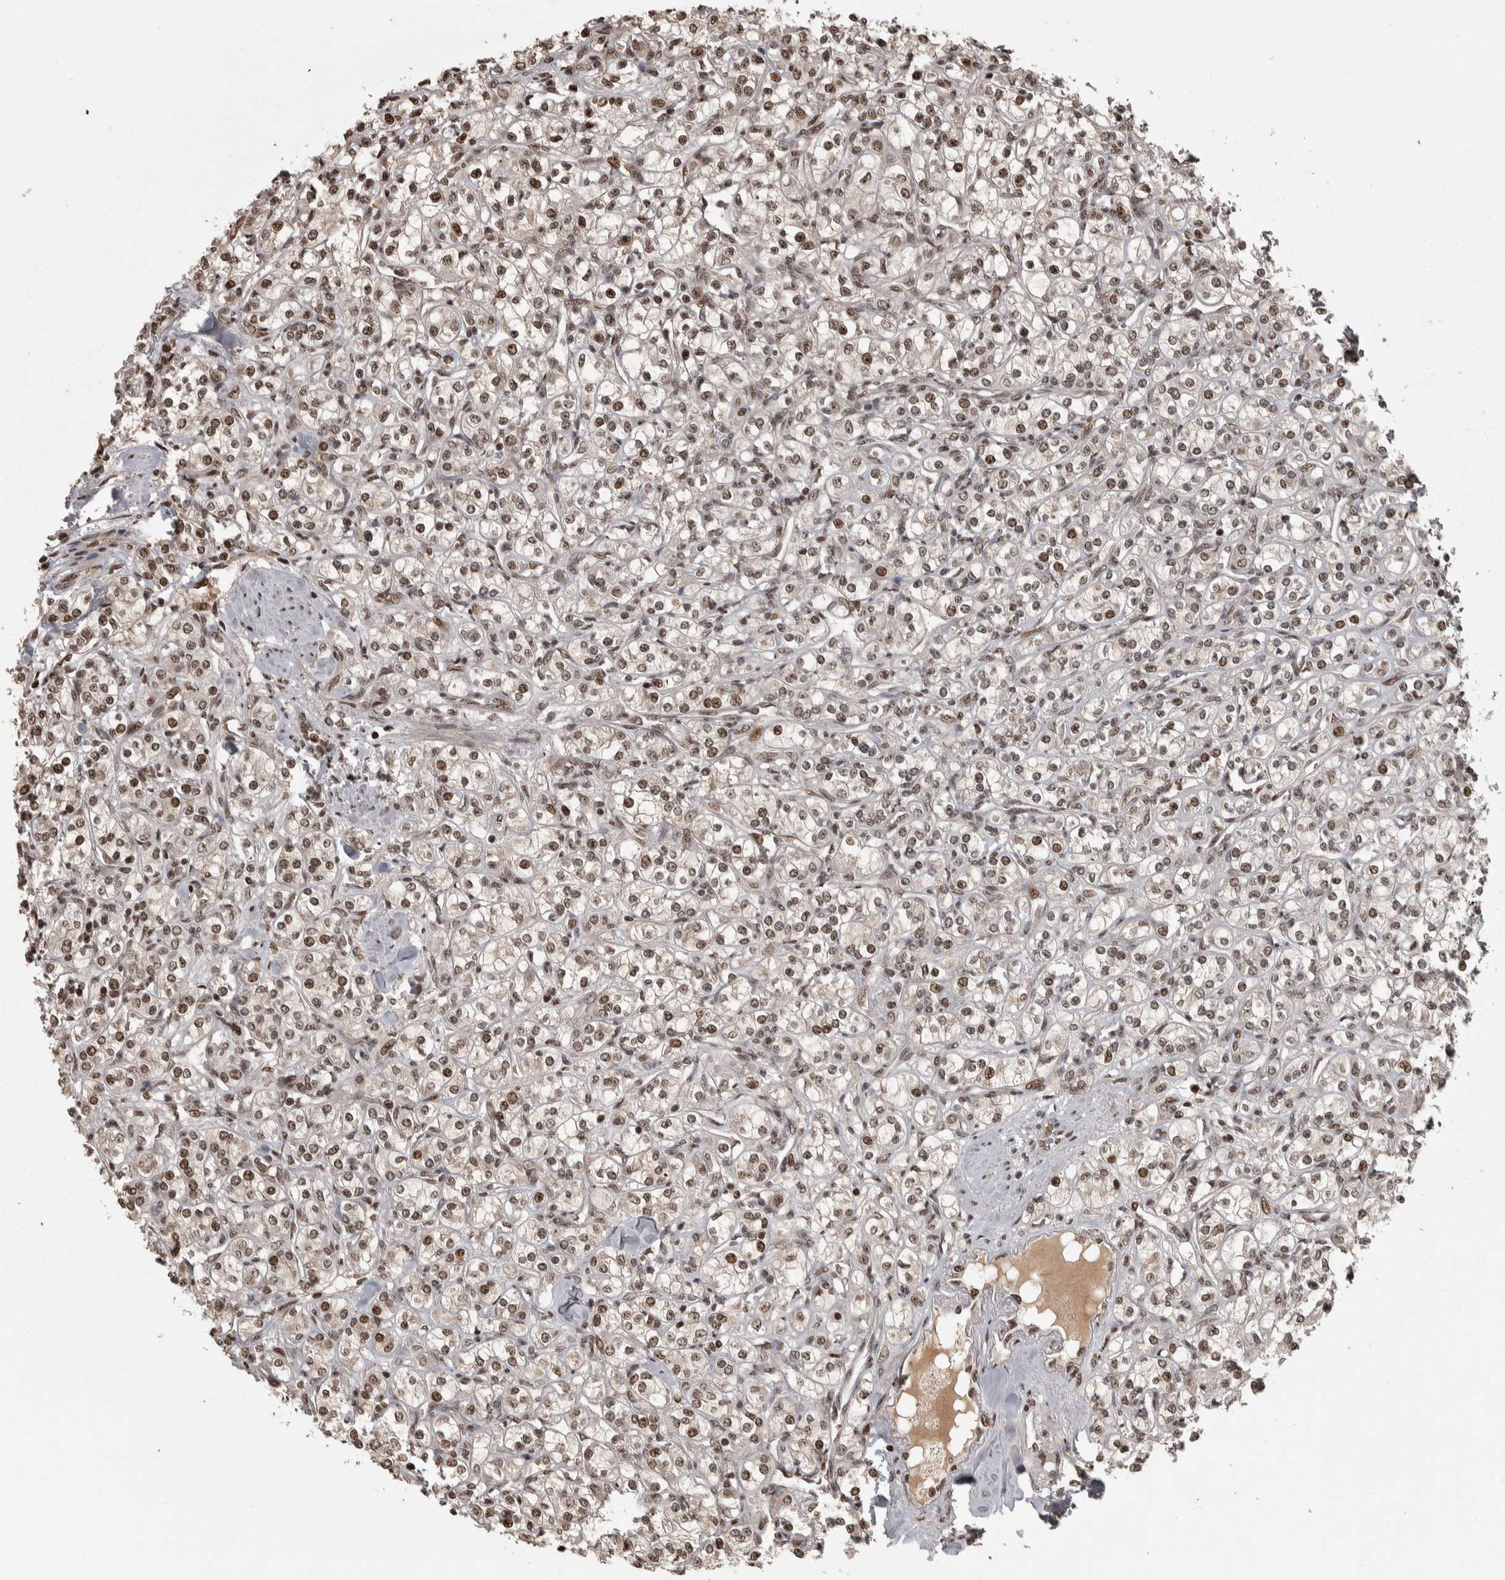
{"staining": {"intensity": "strong", "quantity": "25%-75%", "location": "nuclear"}, "tissue": "renal cancer", "cell_type": "Tumor cells", "image_type": "cancer", "snomed": [{"axis": "morphology", "description": "Adenocarcinoma, NOS"}, {"axis": "topography", "description": "Kidney"}], "caption": "IHC micrograph of human renal cancer stained for a protein (brown), which shows high levels of strong nuclear positivity in approximately 25%-75% of tumor cells.", "gene": "ZFHX4", "patient": {"sex": "male", "age": 77}}